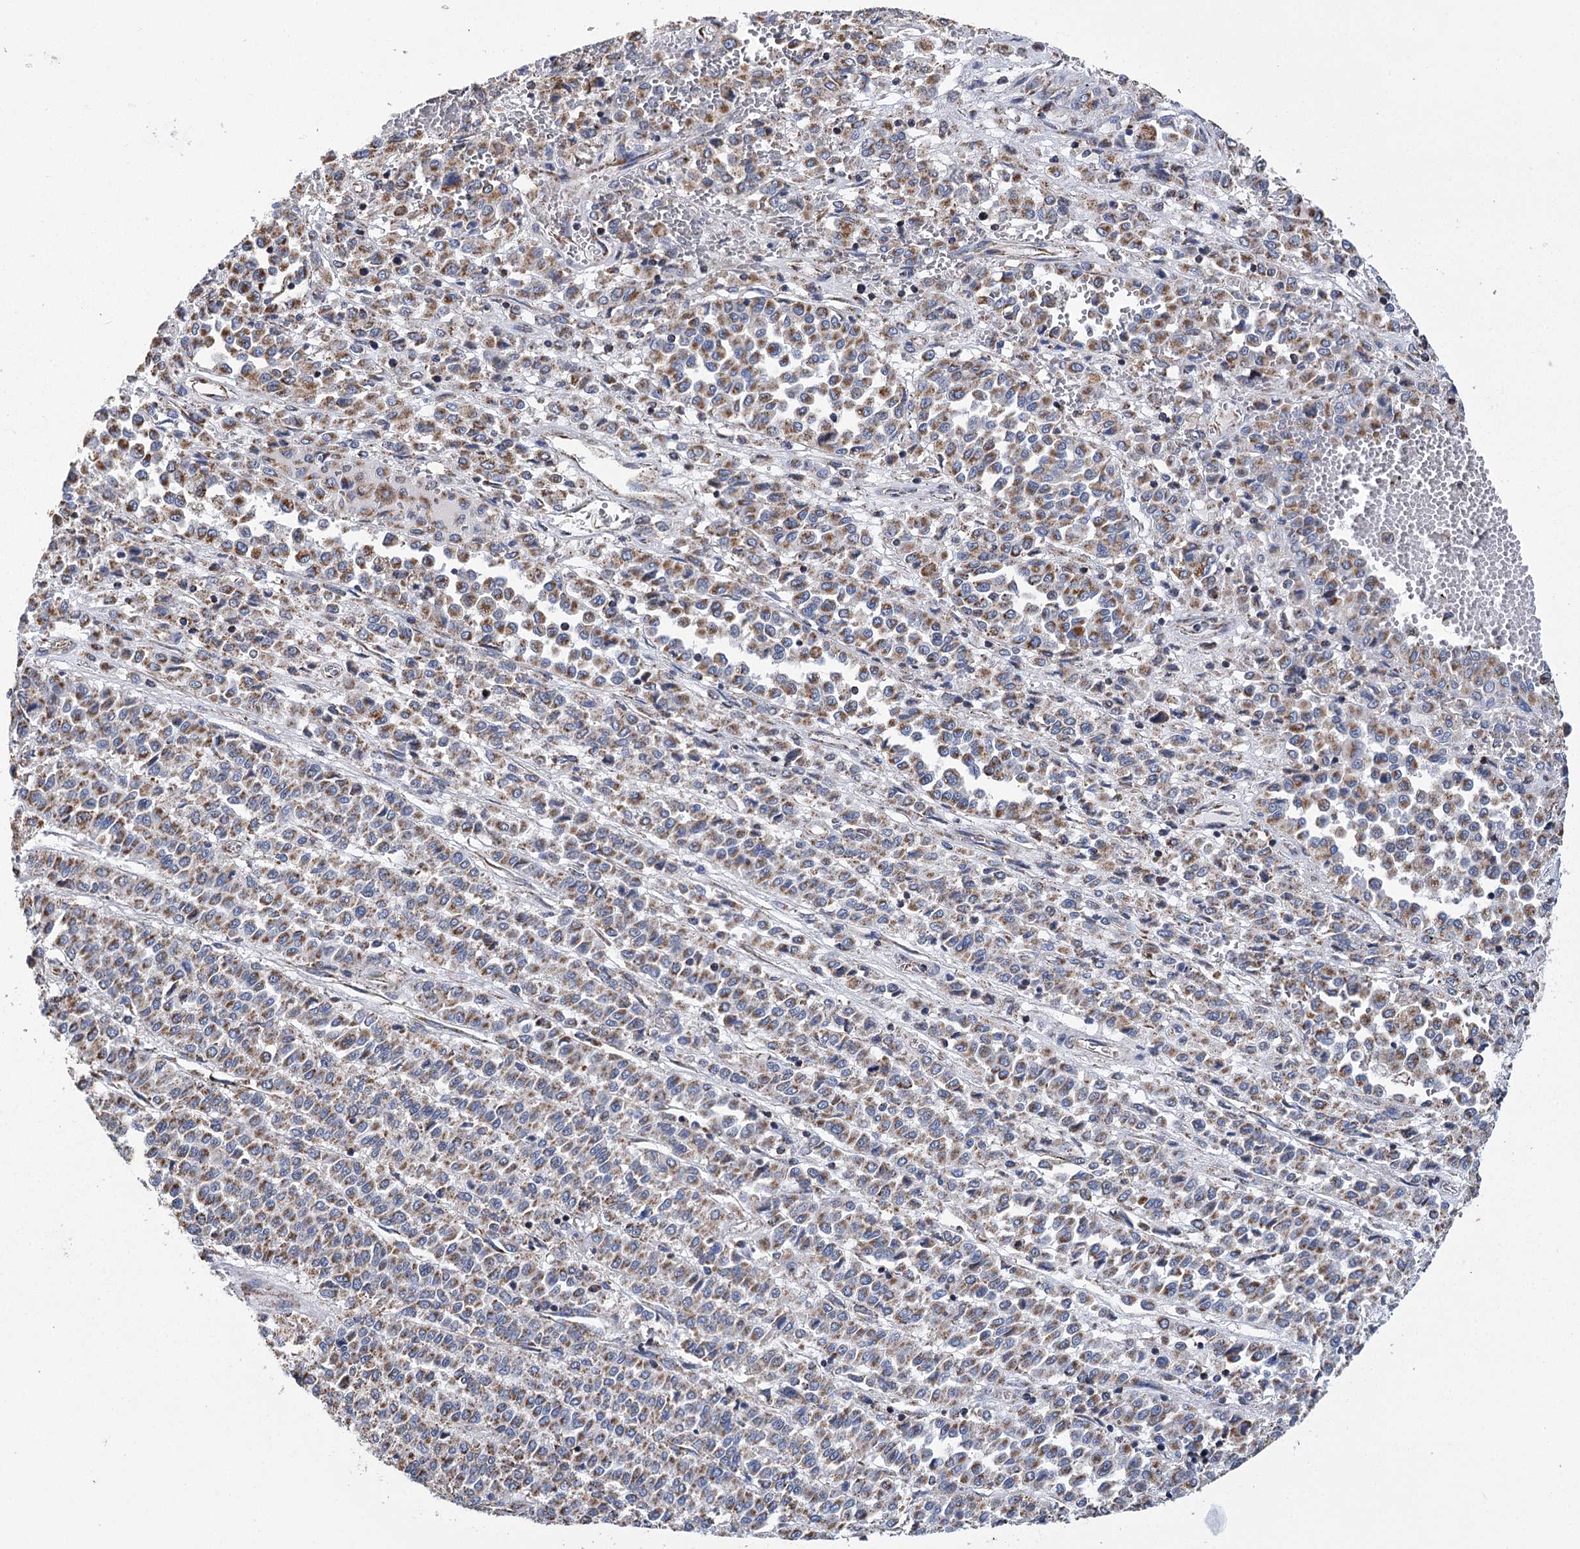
{"staining": {"intensity": "moderate", "quantity": ">75%", "location": "cytoplasmic/membranous"}, "tissue": "melanoma", "cell_type": "Tumor cells", "image_type": "cancer", "snomed": [{"axis": "morphology", "description": "Malignant melanoma, Metastatic site"}, {"axis": "topography", "description": "Pancreas"}], "caption": "The photomicrograph demonstrates immunohistochemical staining of melanoma. There is moderate cytoplasmic/membranous staining is appreciated in about >75% of tumor cells.", "gene": "CCDC73", "patient": {"sex": "female", "age": 30}}